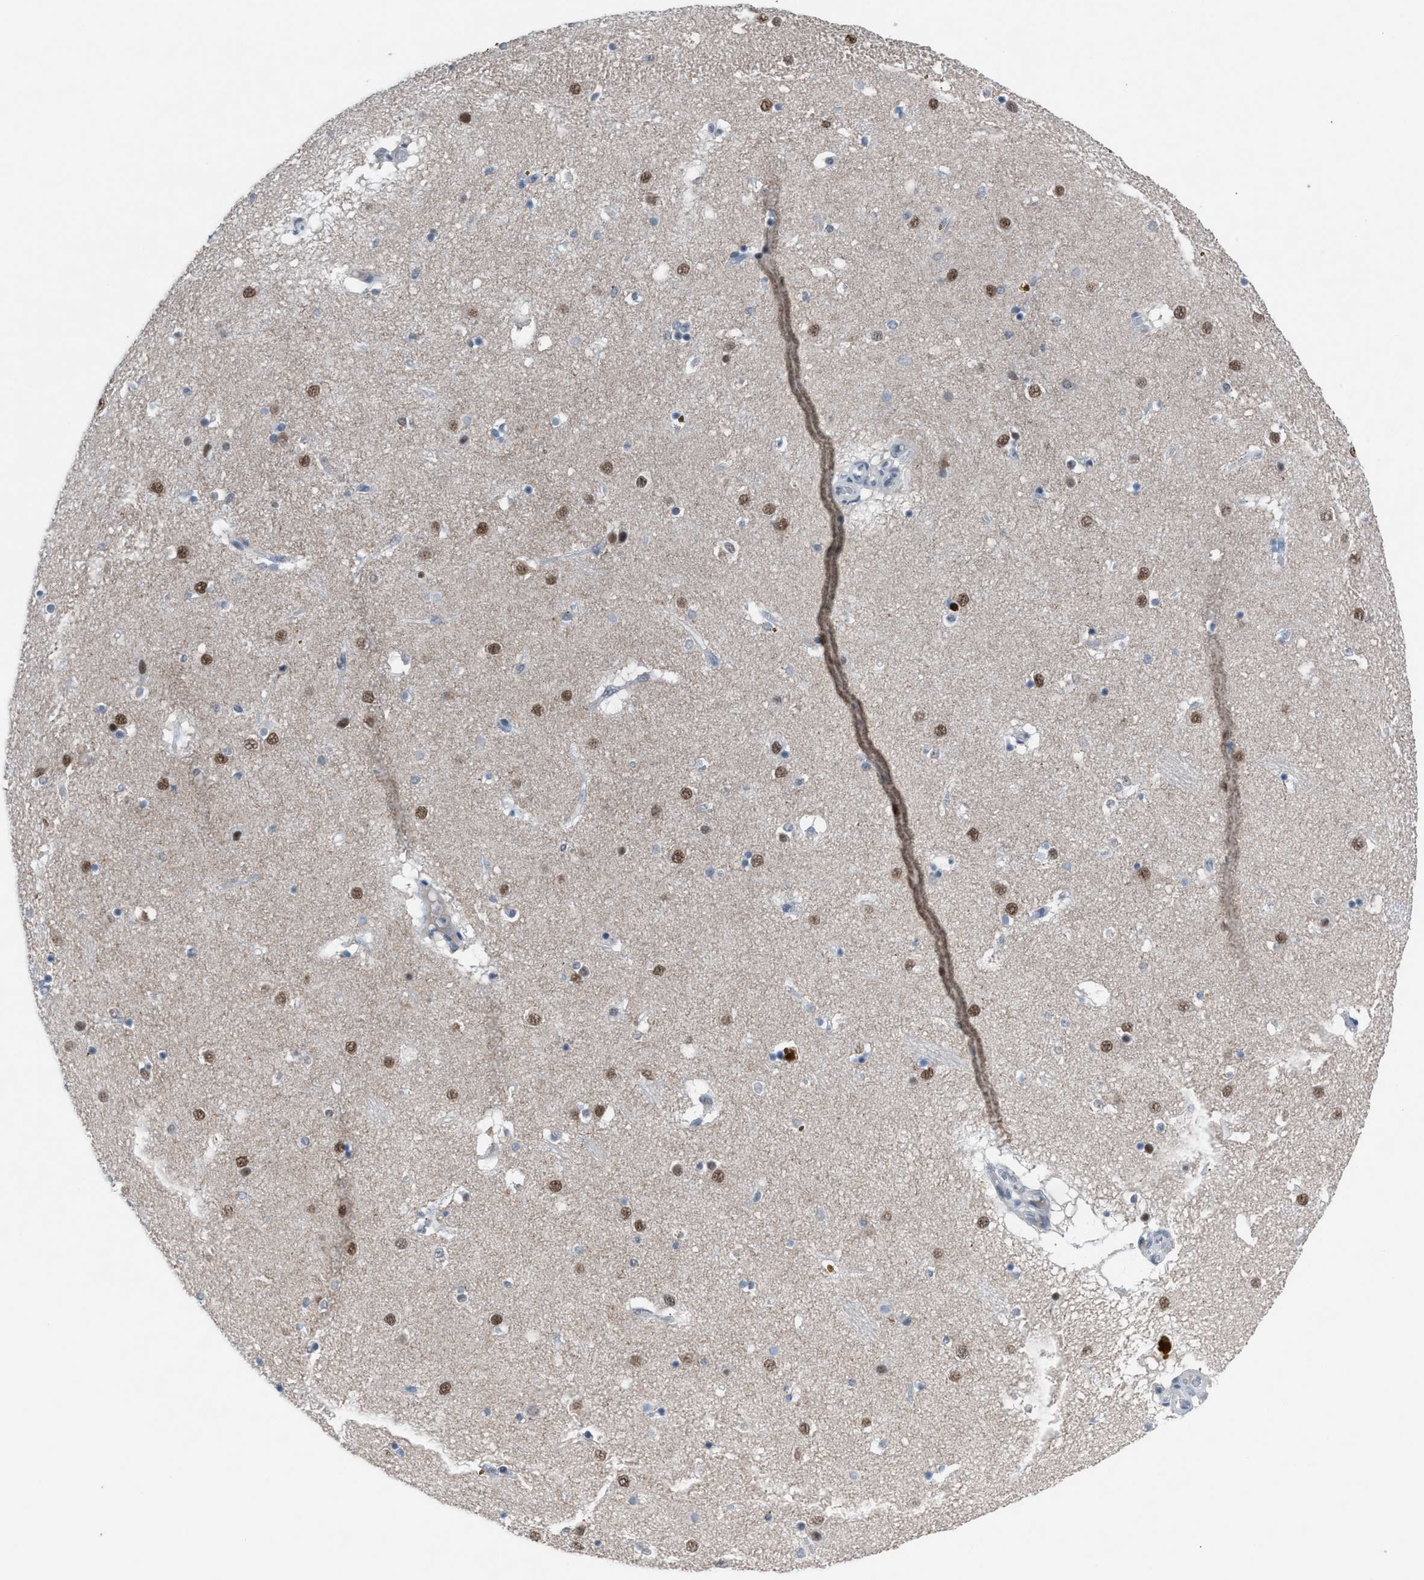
{"staining": {"intensity": "negative", "quantity": "none", "location": "none"}, "tissue": "caudate", "cell_type": "Glial cells", "image_type": "normal", "snomed": [{"axis": "morphology", "description": "Normal tissue, NOS"}, {"axis": "topography", "description": "Lateral ventricle wall"}], "caption": "Human caudate stained for a protein using immunohistochemistry shows no expression in glial cells.", "gene": "ANAPC11", "patient": {"sex": "male", "age": 70}}